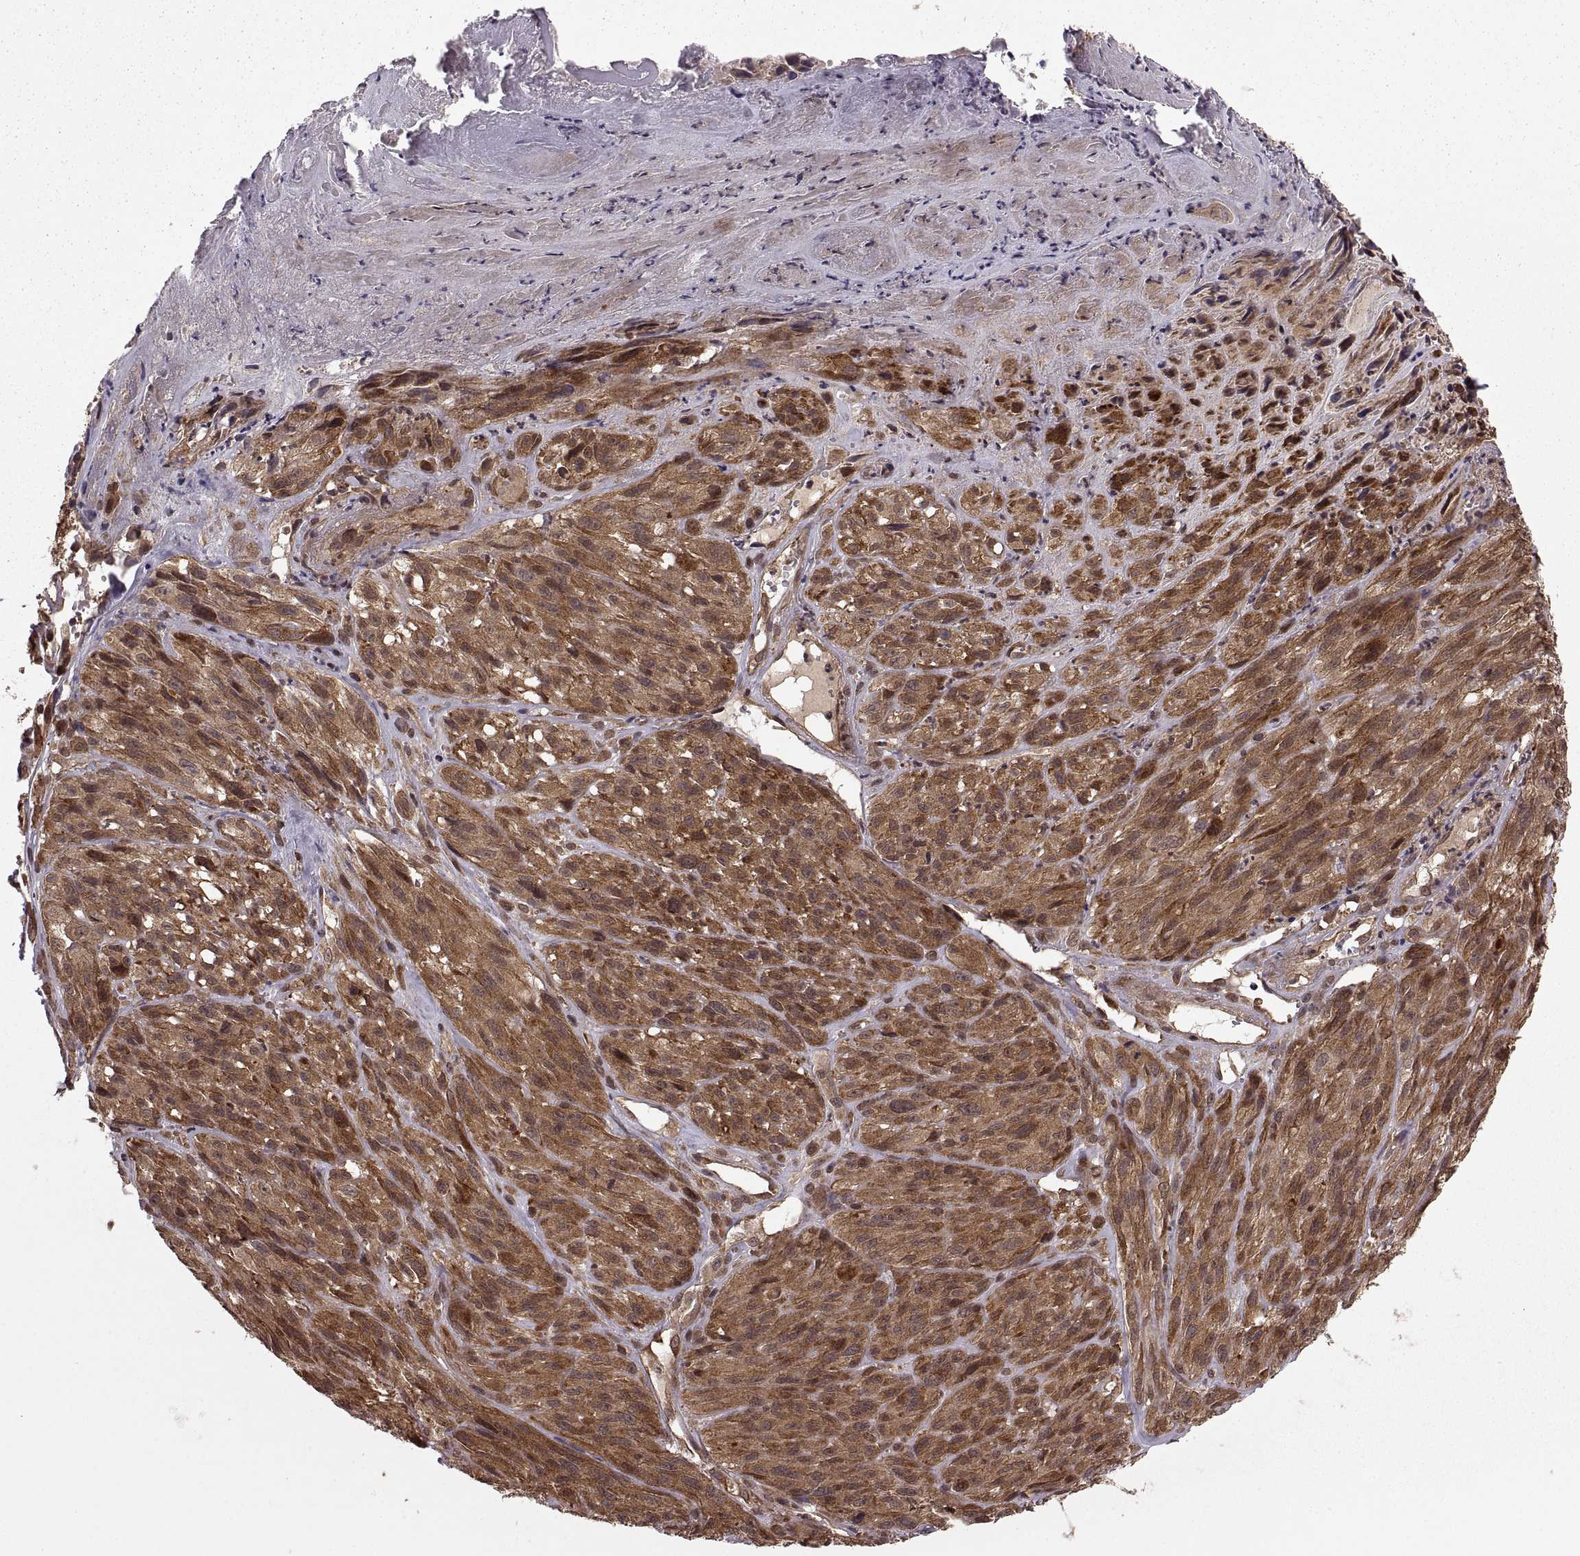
{"staining": {"intensity": "strong", "quantity": ">75%", "location": "cytoplasmic/membranous"}, "tissue": "melanoma", "cell_type": "Tumor cells", "image_type": "cancer", "snomed": [{"axis": "morphology", "description": "Malignant melanoma, NOS"}, {"axis": "topography", "description": "Skin"}], "caption": "IHC photomicrograph of human malignant melanoma stained for a protein (brown), which displays high levels of strong cytoplasmic/membranous staining in about >75% of tumor cells.", "gene": "DEDD", "patient": {"sex": "male", "age": 51}}